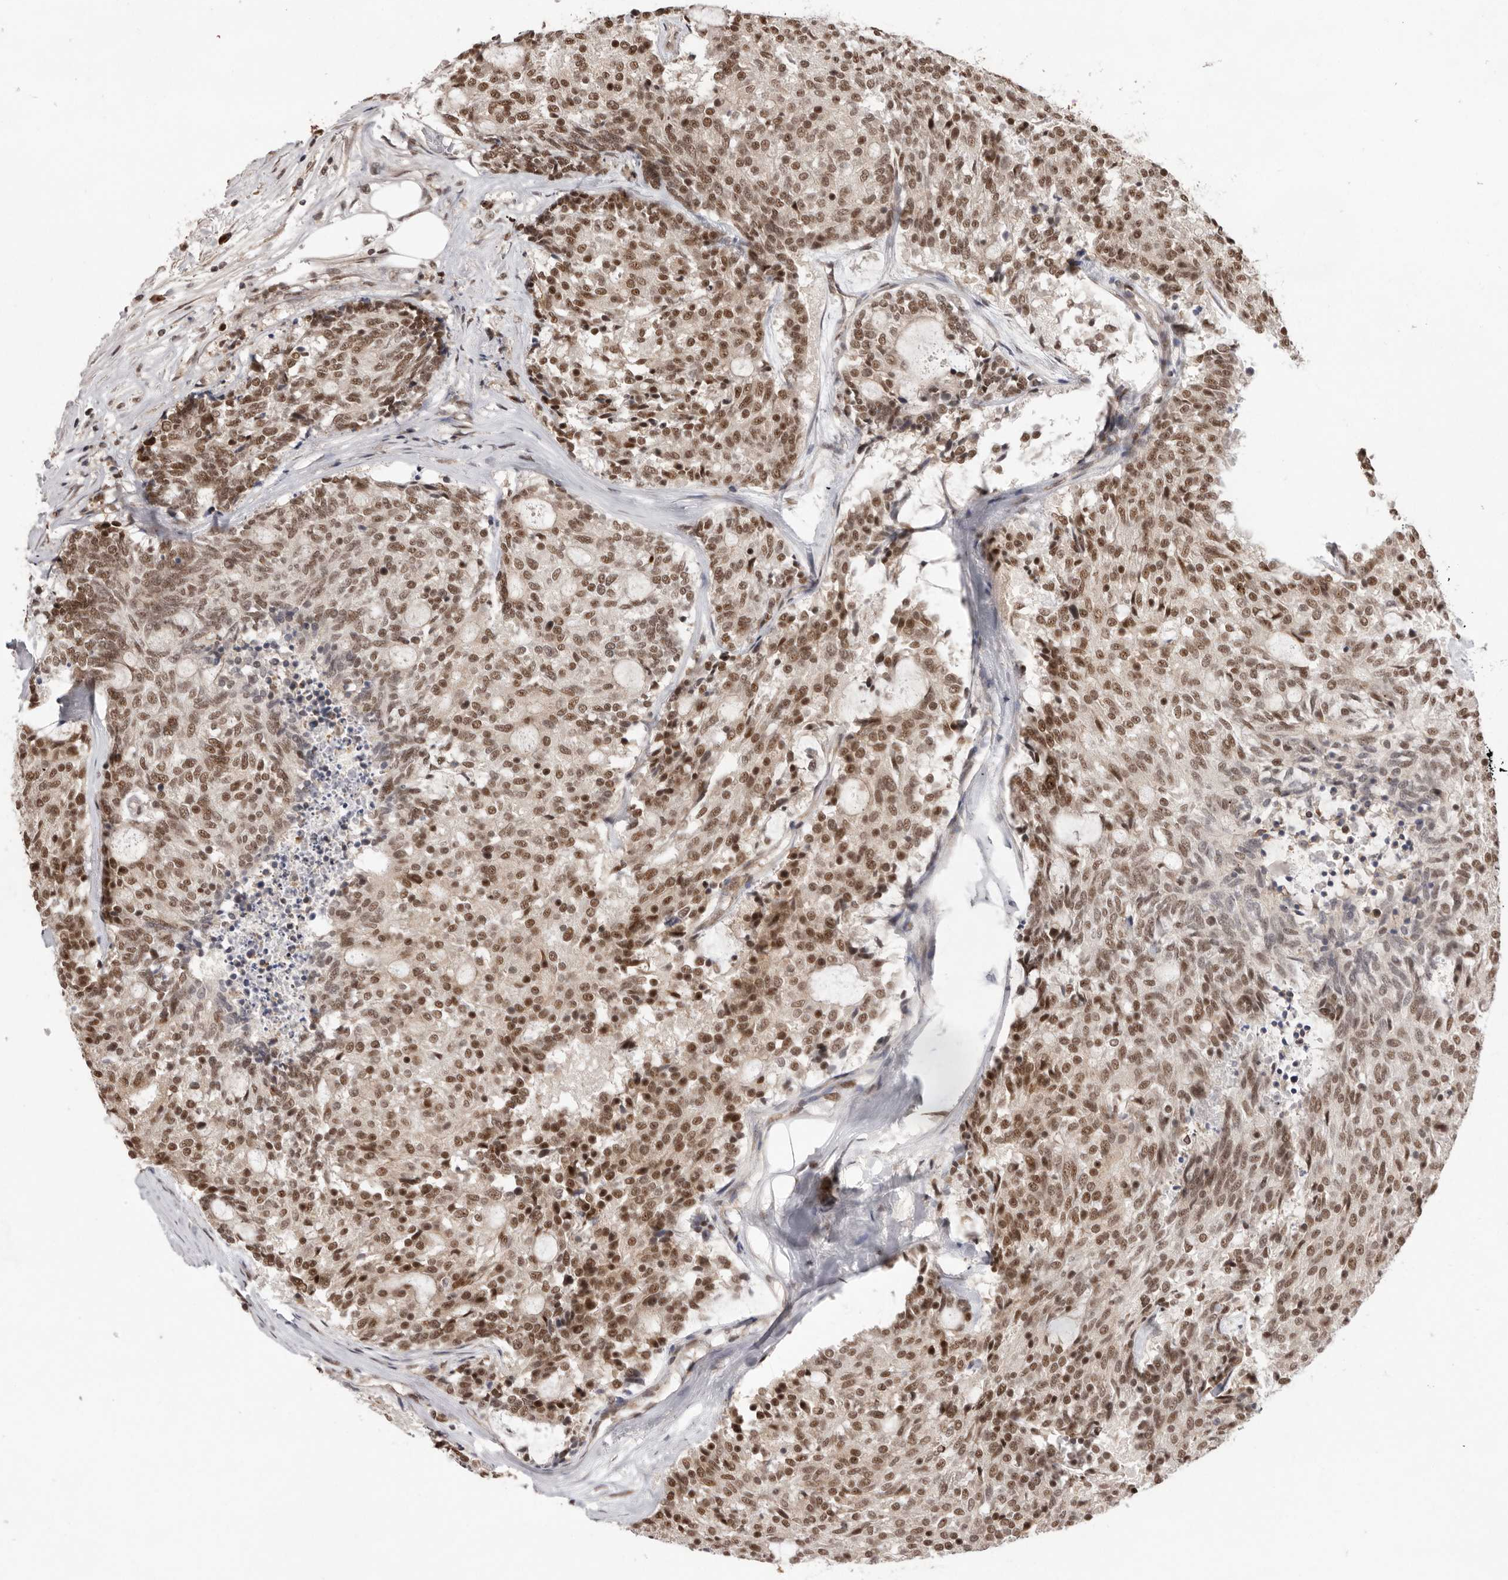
{"staining": {"intensity": "moderate", "quantity": ">75%", "location": "nuclear"}, "tissue": "carcinoid", "cell_type": "Tumor cells", "image_type": "cancer", "snomed": [{"axis": "morphology", "description": "Carcinoid, malignant, NOS"}, {"axis": "topography", "description": "Pancreas"}], "caption": "Immunohistochemical staining of carcinoid shows medium levels of moderate nuclear staining in about >75% of tumor cells.", "gene": "CHTOP", "patient": {"sex": "female", "age": 54}}